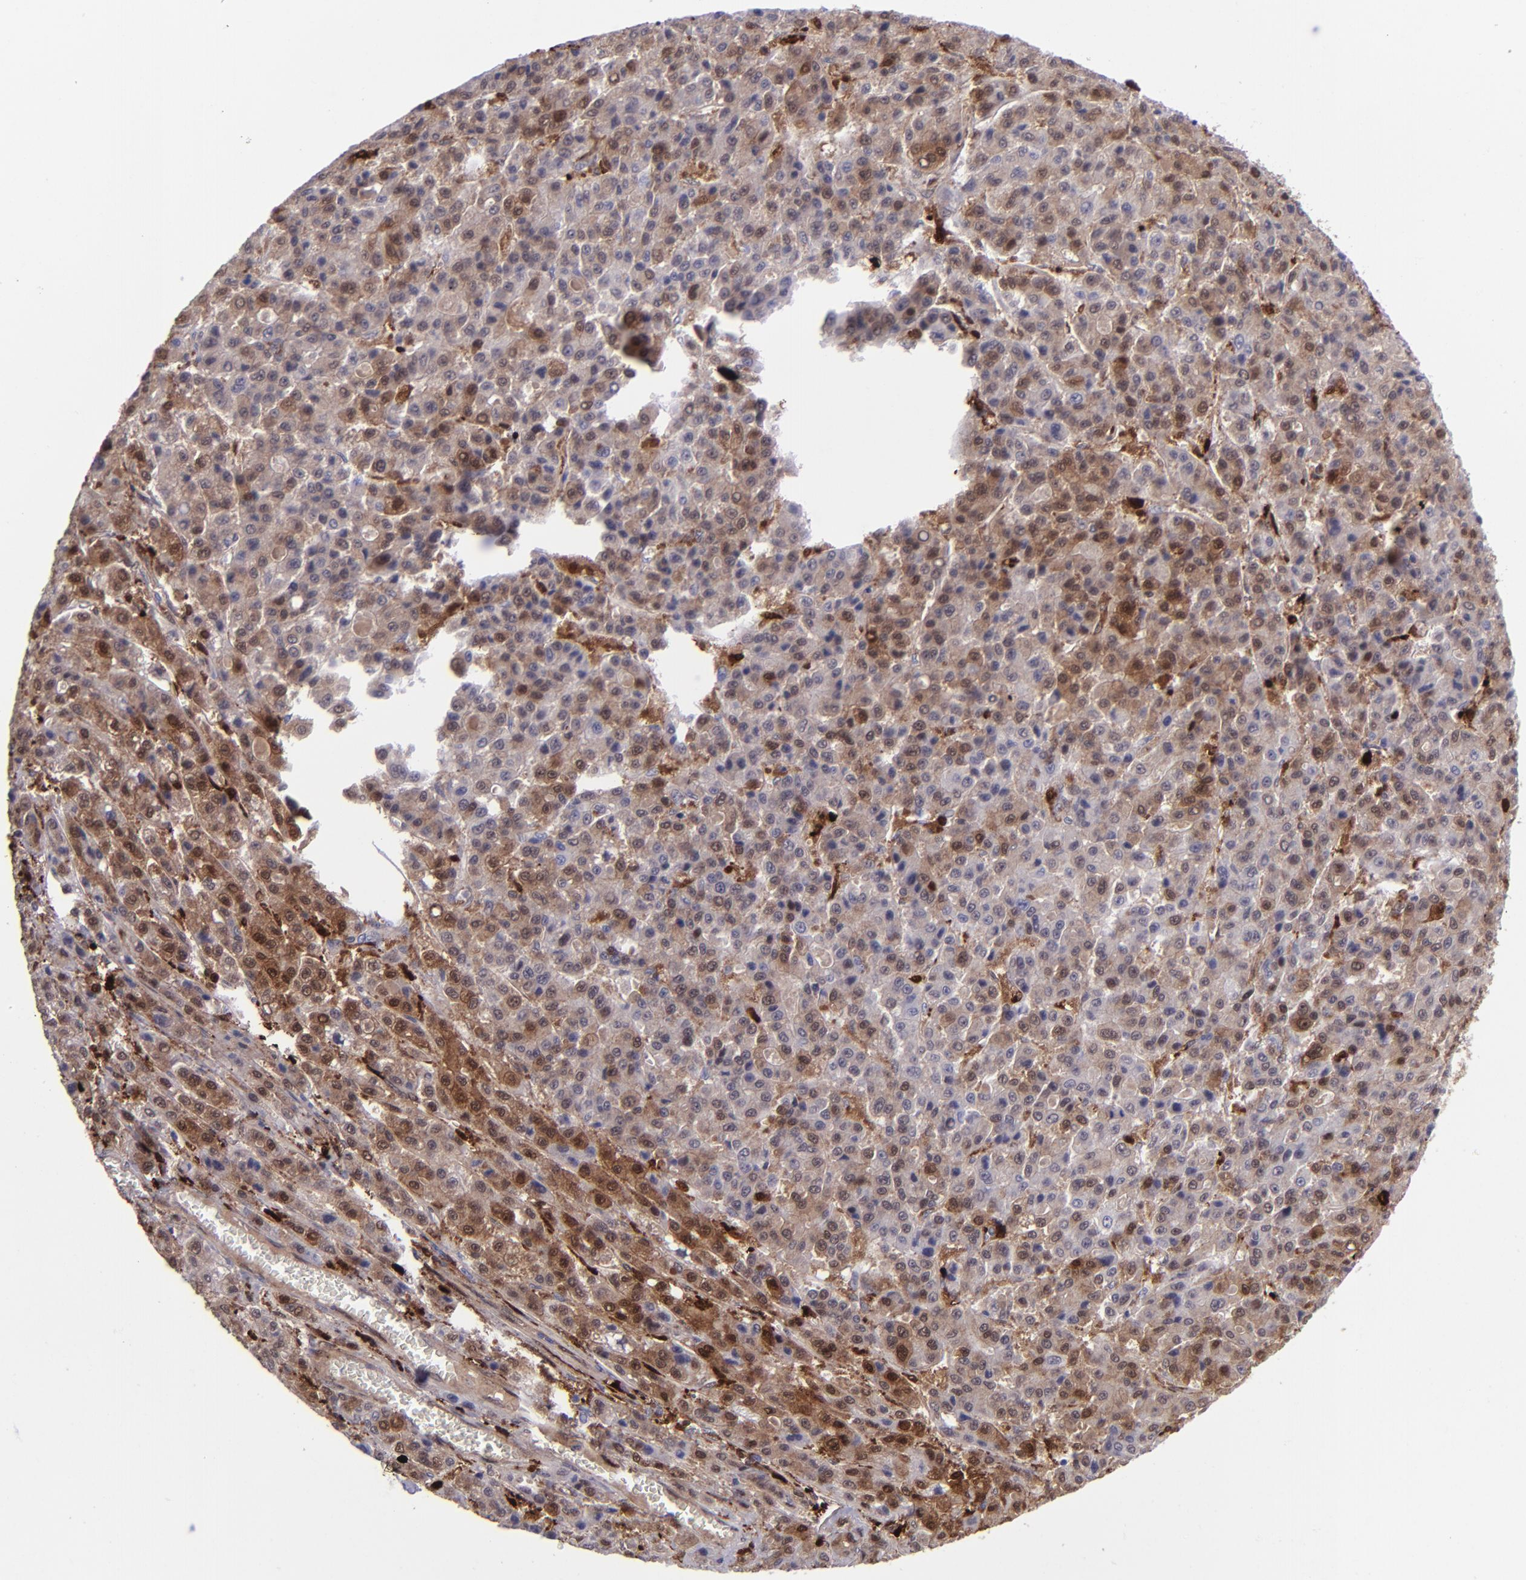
{"staining": {"intensity": "moderate", "quantity": "25%-75%", "location": "cytoplasmic/membranous,nuclear"}, "tissue": "liver cancer", "cell_type": "Tumor cells", "image_type": "cancer", "snomed": [{"axis": "morphology", "description": "Carcinoma, Hepatocellular, NOS"}, {"axis": "topography", "description": "Liver"}], "caption": "Liver cancer (hepatocellular carcinoma) stained with a brown dye displays moderate cytoplasmic/membranous and nuclear positive staining in approximately 25%-75% of tumor cells.", "gene": "TYMP", "patient": {"sex": "male", "age": 70}}